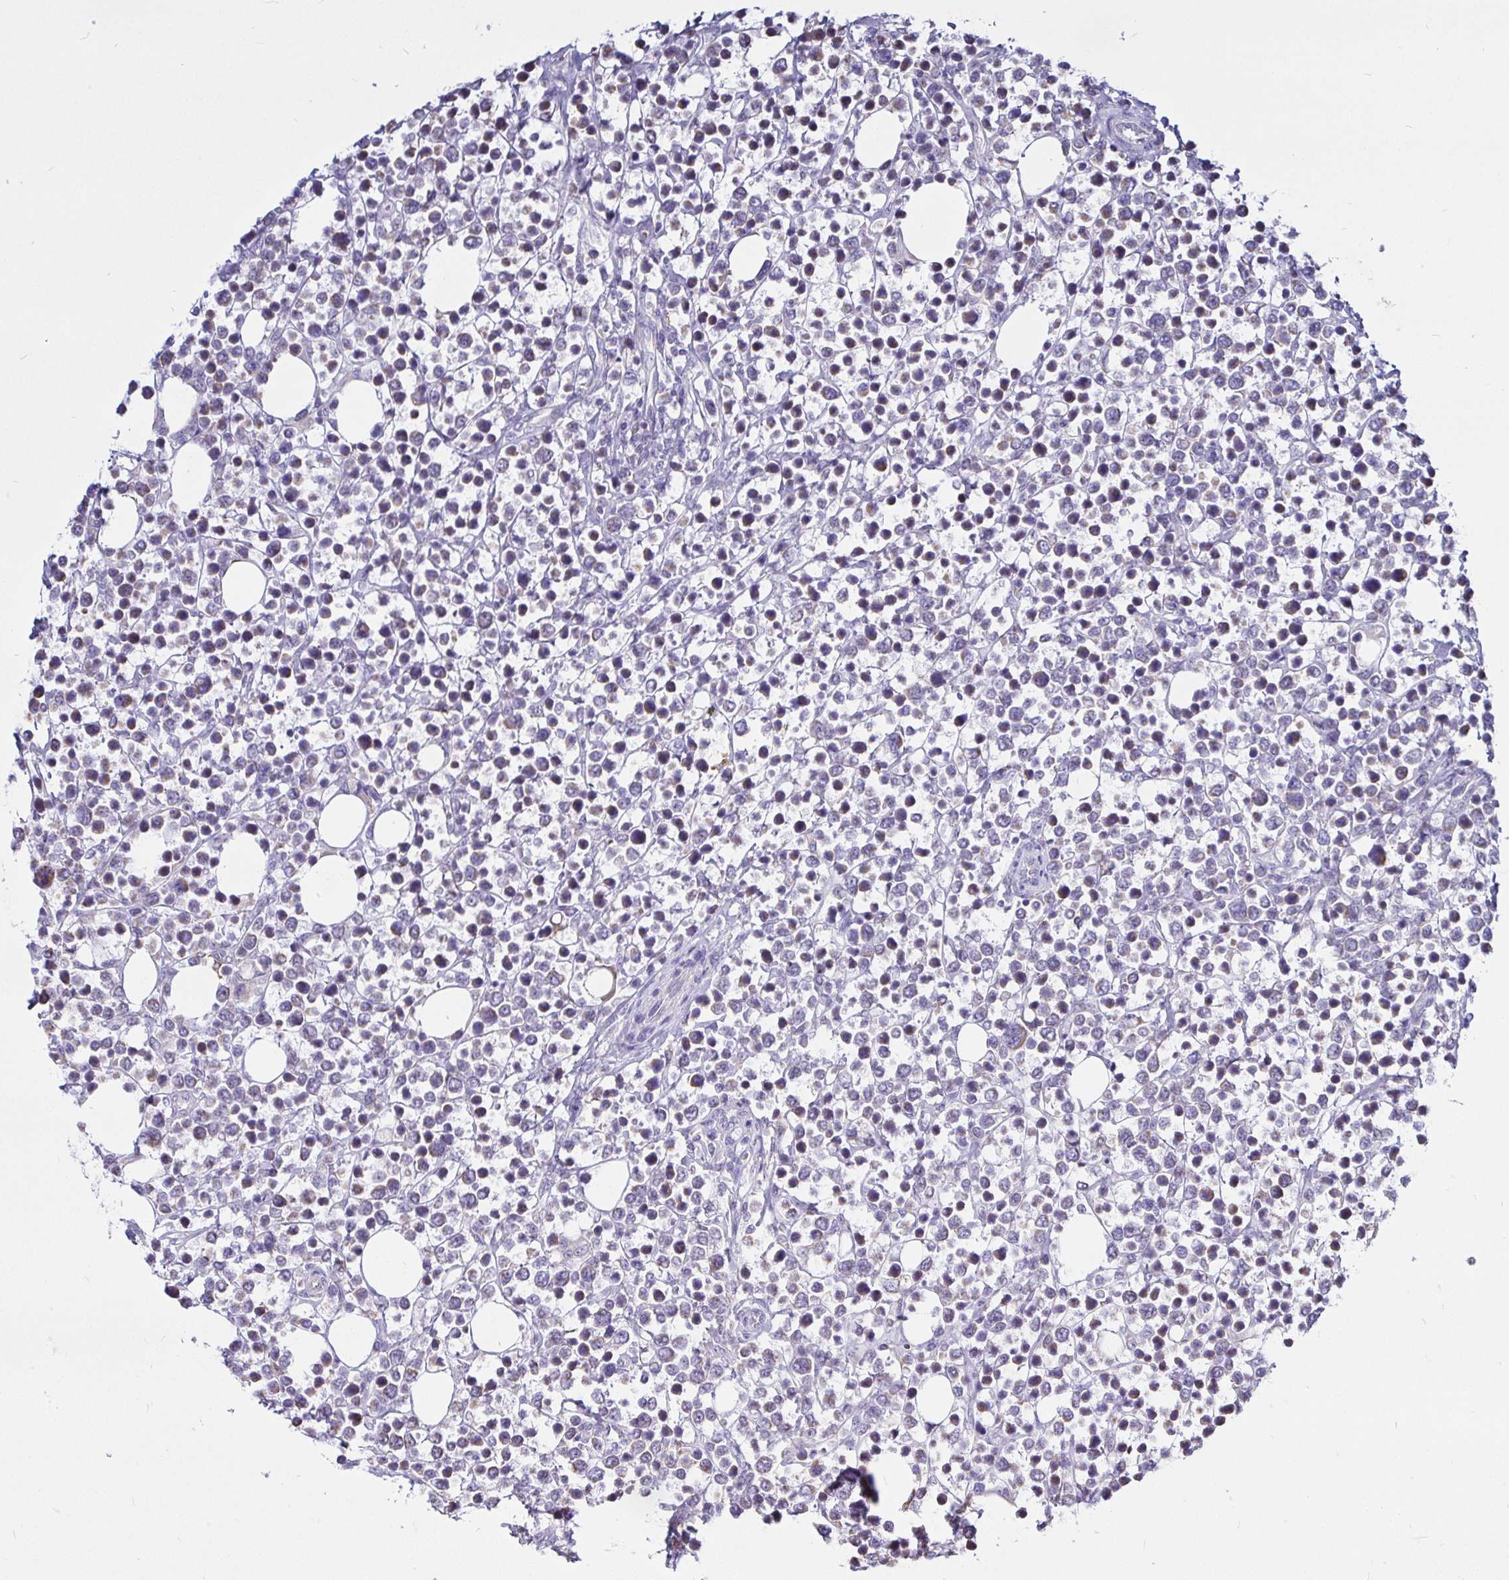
{"staining": {"intensity": "negative", "quantity": "none", "location": "none"}, "tissue": "lymphoma", "cell_type": "Tumor cells", "image_type": "cancer", "snomed": [{"axis": "morphology", "description": "Malignant lymphoma, non-Hodgkin's type, Low grade"}, {"axis": "topography", "description": "Lymph node"}], "caption": "Micrograph shows no significant protein staining in tumor cells of malignant lymphoma, non-Hodgkin's type (low-grade).", "gene": "PGAM2", "patient": {"sex": "male", "age": 60}}